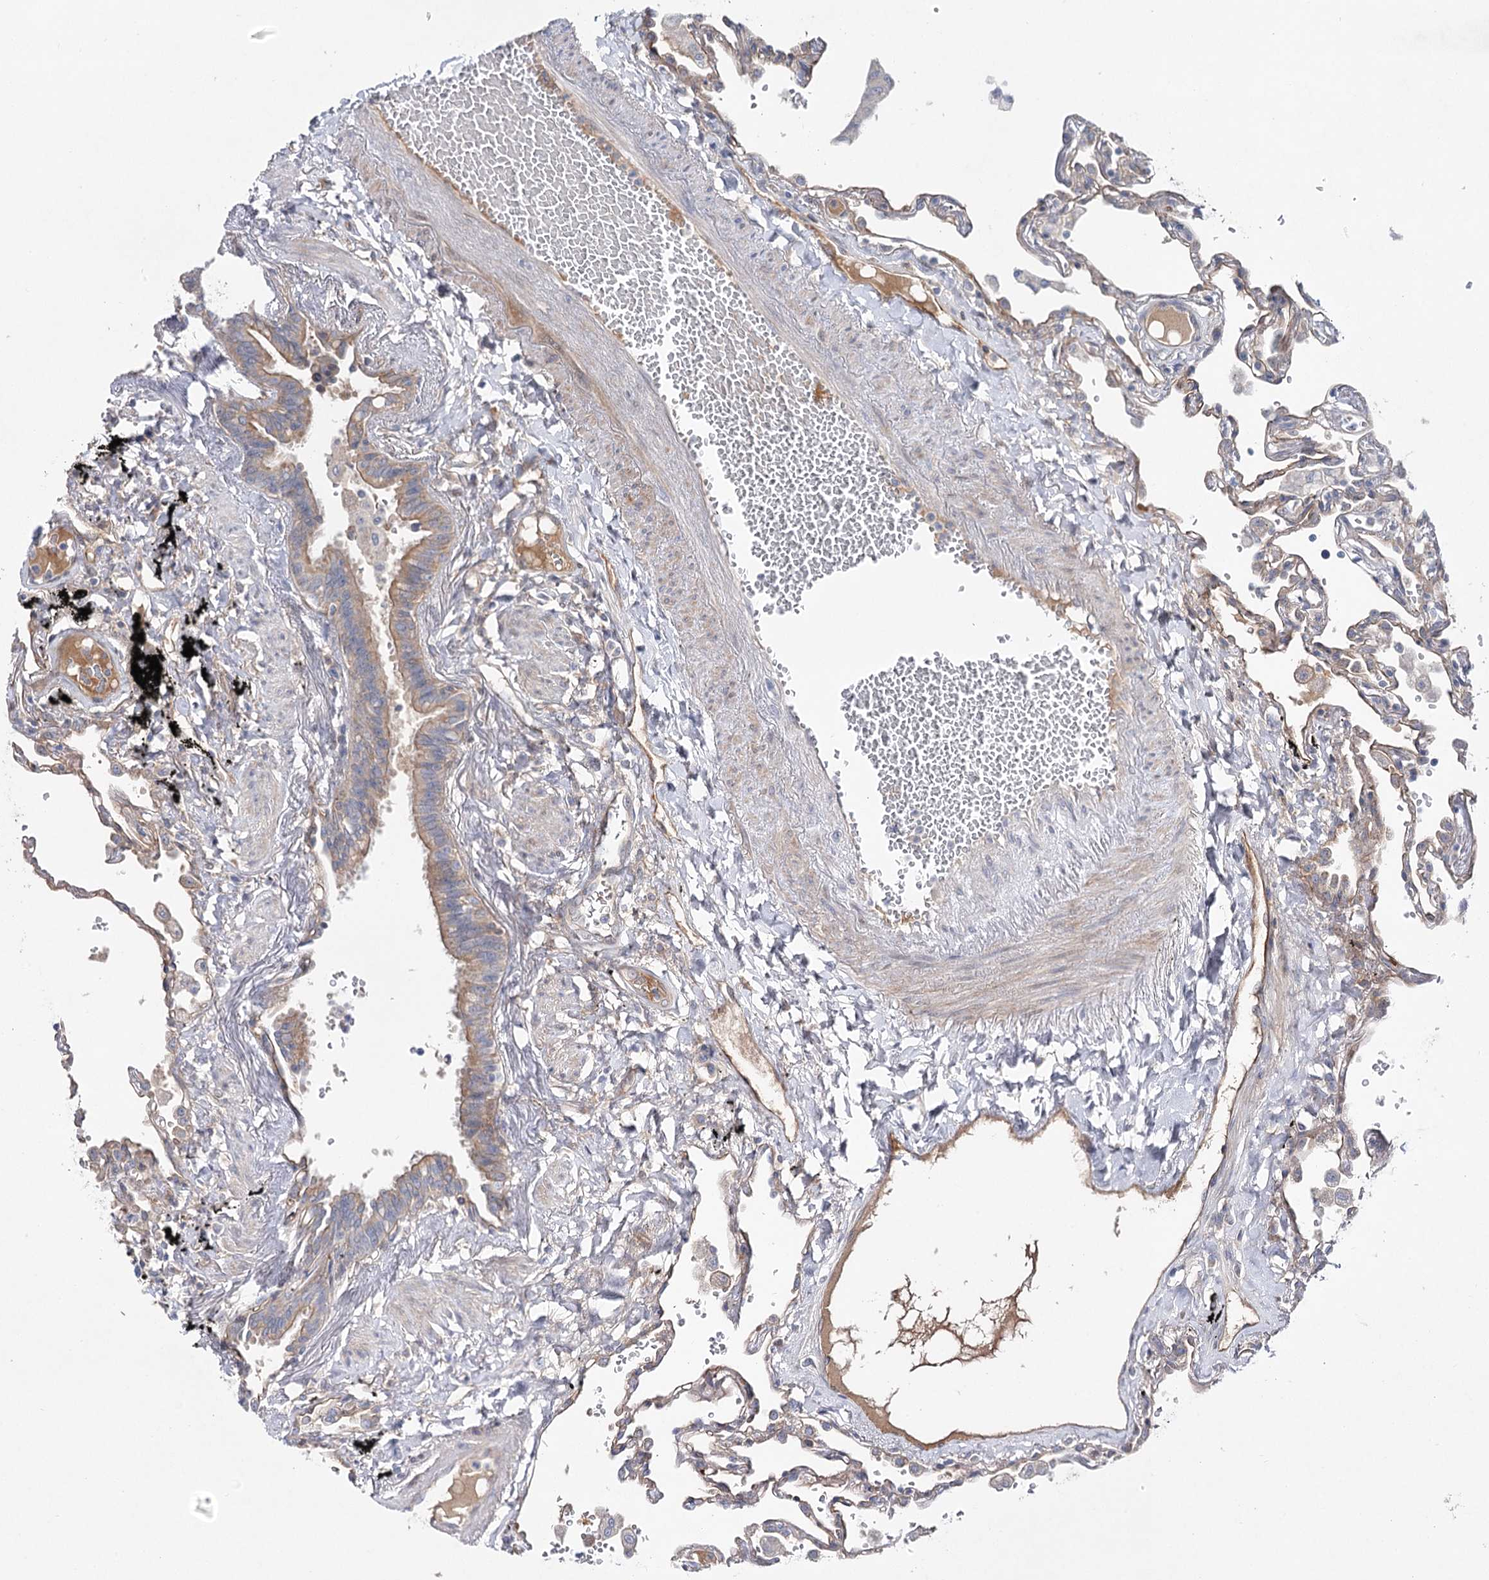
{"staining": {"intensity": "weak", "quantity": "<25%", "location": "cytoplasmic/membranous"}, "tissue": "lung", "cell_type": "Alveolar cells", "image_type": "normal", "snomed": [{"axis": "morphology", "description": "Normal tissue, NOS"}, {"axis": "topography", "description": "Lung"}], "caption": "This image is of benign lung stained with immunohistochemistry to label a protein in brown with the nuclei are counter-stained blue. There is no positivity in alveolar cells.", "gene": "LRRC14B", "patient": {"sex": "female", "age": 67}}